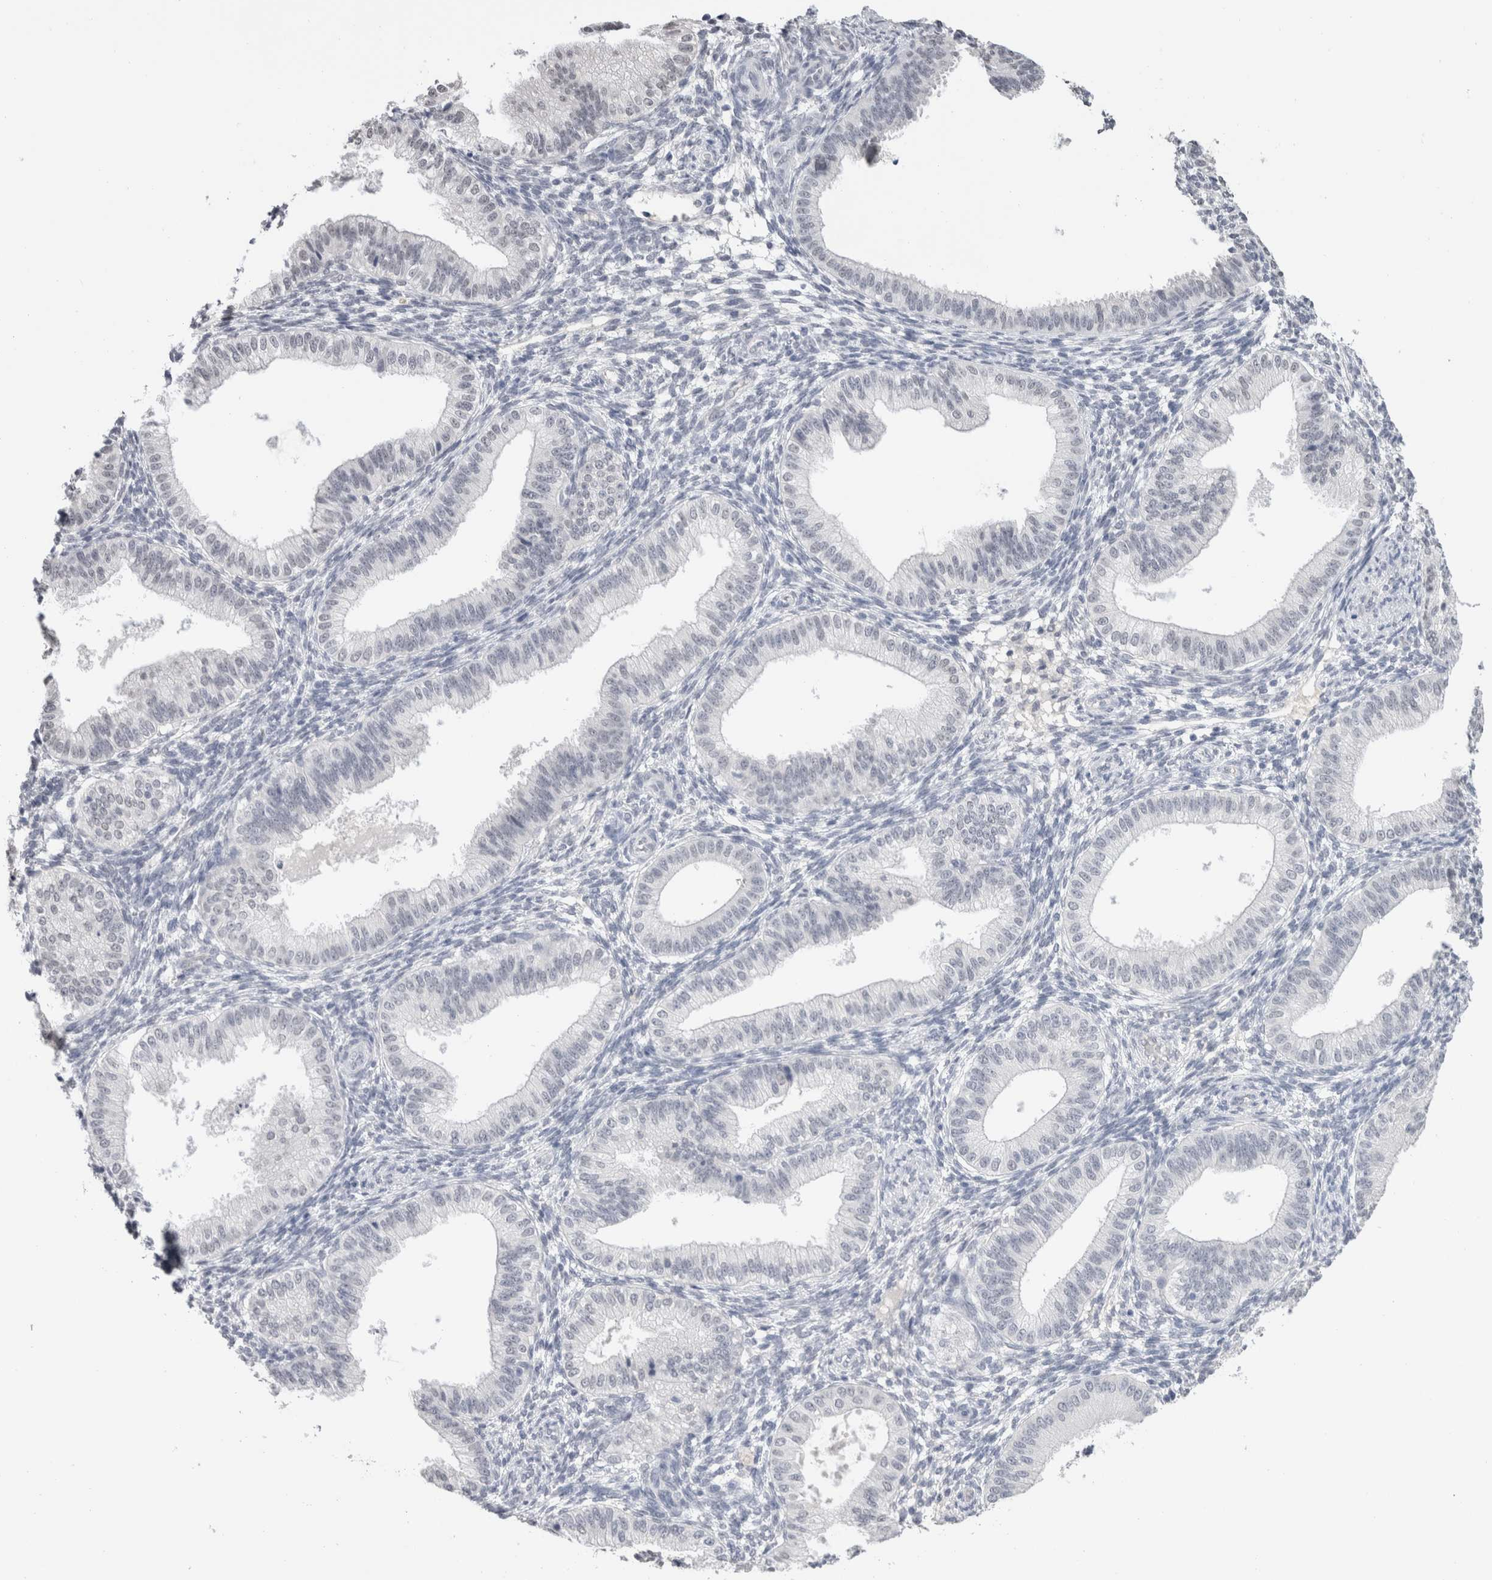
{"staining": {"intensity": "negative", "quantity": "none", "location": "none"}, "tissue": "endometrium", "cell_type": "Cells in endometrial stroma", "image_type": "normal", "snomed": [{"axis": "morphology", "description": "Normal tissue, NOS"}, {"axis": "topography", "description": "Endometrium"}], "caption": "Photomicrograph shows no protein expression in cells in endometrial stroma of unremarkable endometrium.", "gene": "CADM3", "patient": {"sex": "female", "age": 39}}